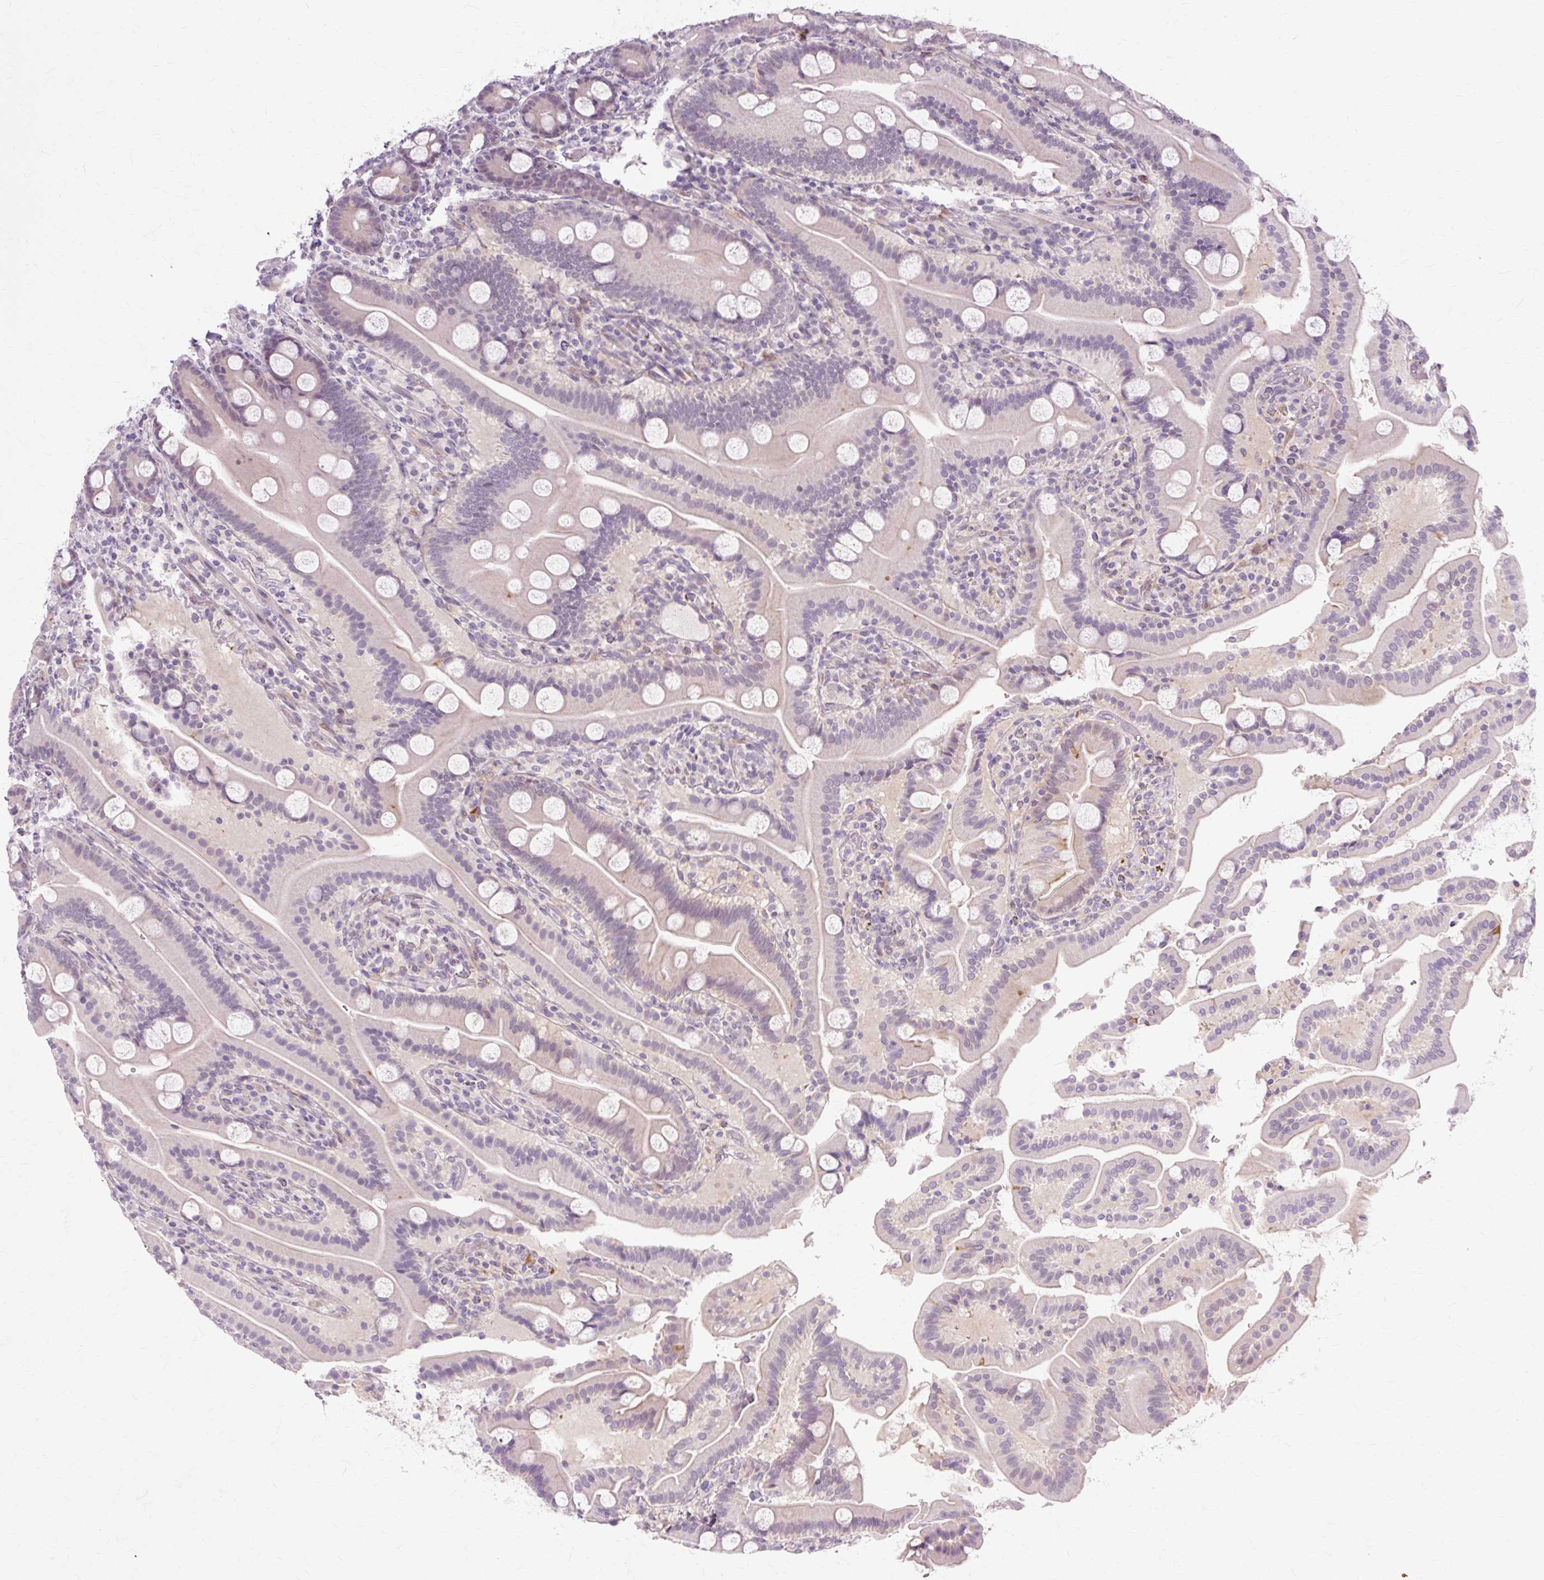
{"staining": {"intensity": "weak", "quantity": "<25%", "location": "cytoplasmic/membranous"}, "tissue": "duodenum", "cell_type": "Glandular cells", "image_type": "normal", "snomed": [{"axis": "morphology", "description": "Normal tissue, NOS"}, {"axis": "topography", "description": "Duodenum"}], "caption": "High magnification brightfield microscopy of benign duodenum stained with DAB (brown) and counterstained with hematoxylin (blue): glandular cells show no significant positivity.", "gene": "ZNF35", "patient": {"sex": "male", "age": 55}}